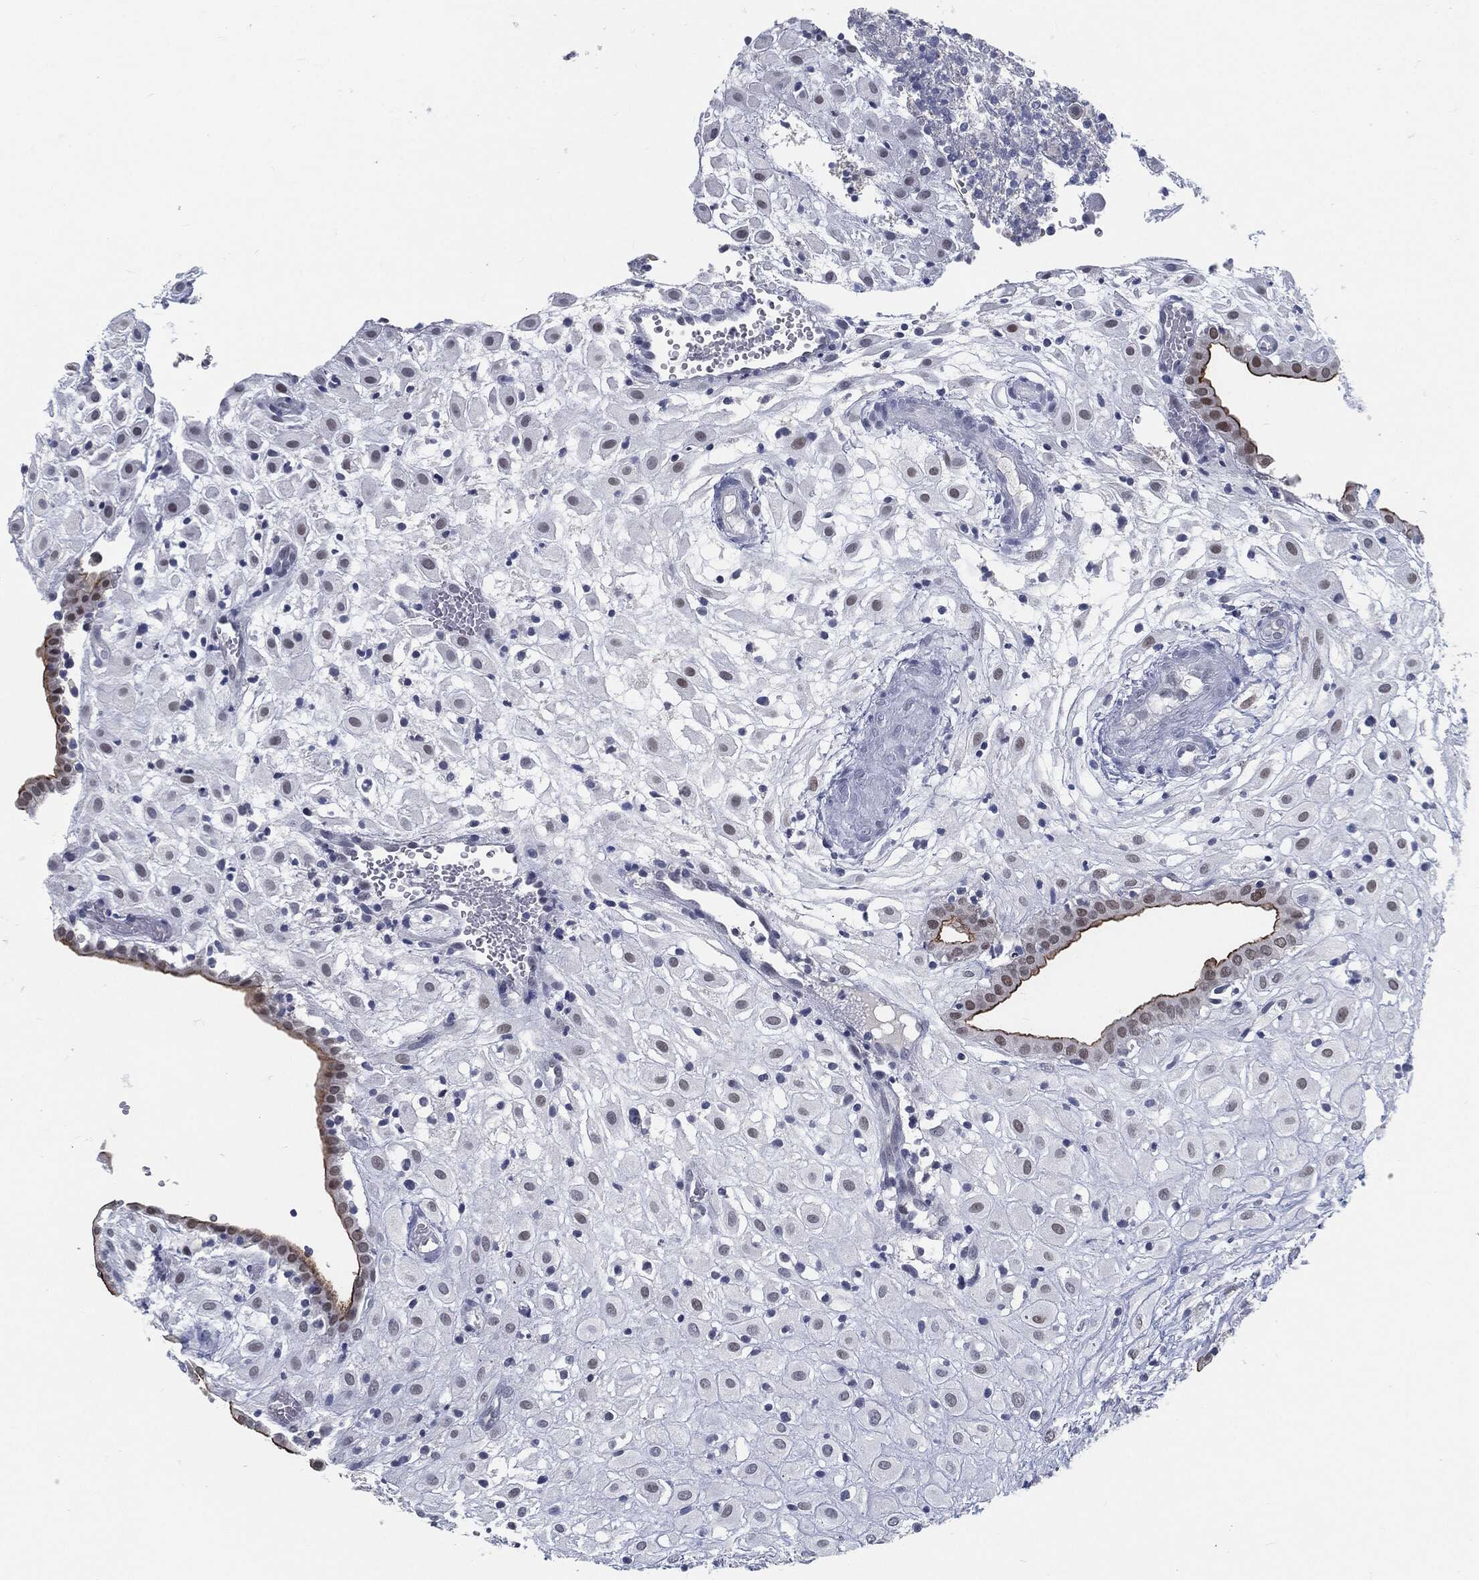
{"staining": {"intensity": "negative", "quantity": "none", "location": "none"}, "tissue": "placenta", "cell_type": "Decidual cells", "image_type": "normal", "snomed": [{"axis": "morphology", "description": "Normal tissue, NOS"}, {"axis": "topography", "description": "Placenta"}], "caption": "Decidual cells show no significant positivity in benign placenta.", "gene": "PROM1", "patient": {"sex": "female", "age": 24}}